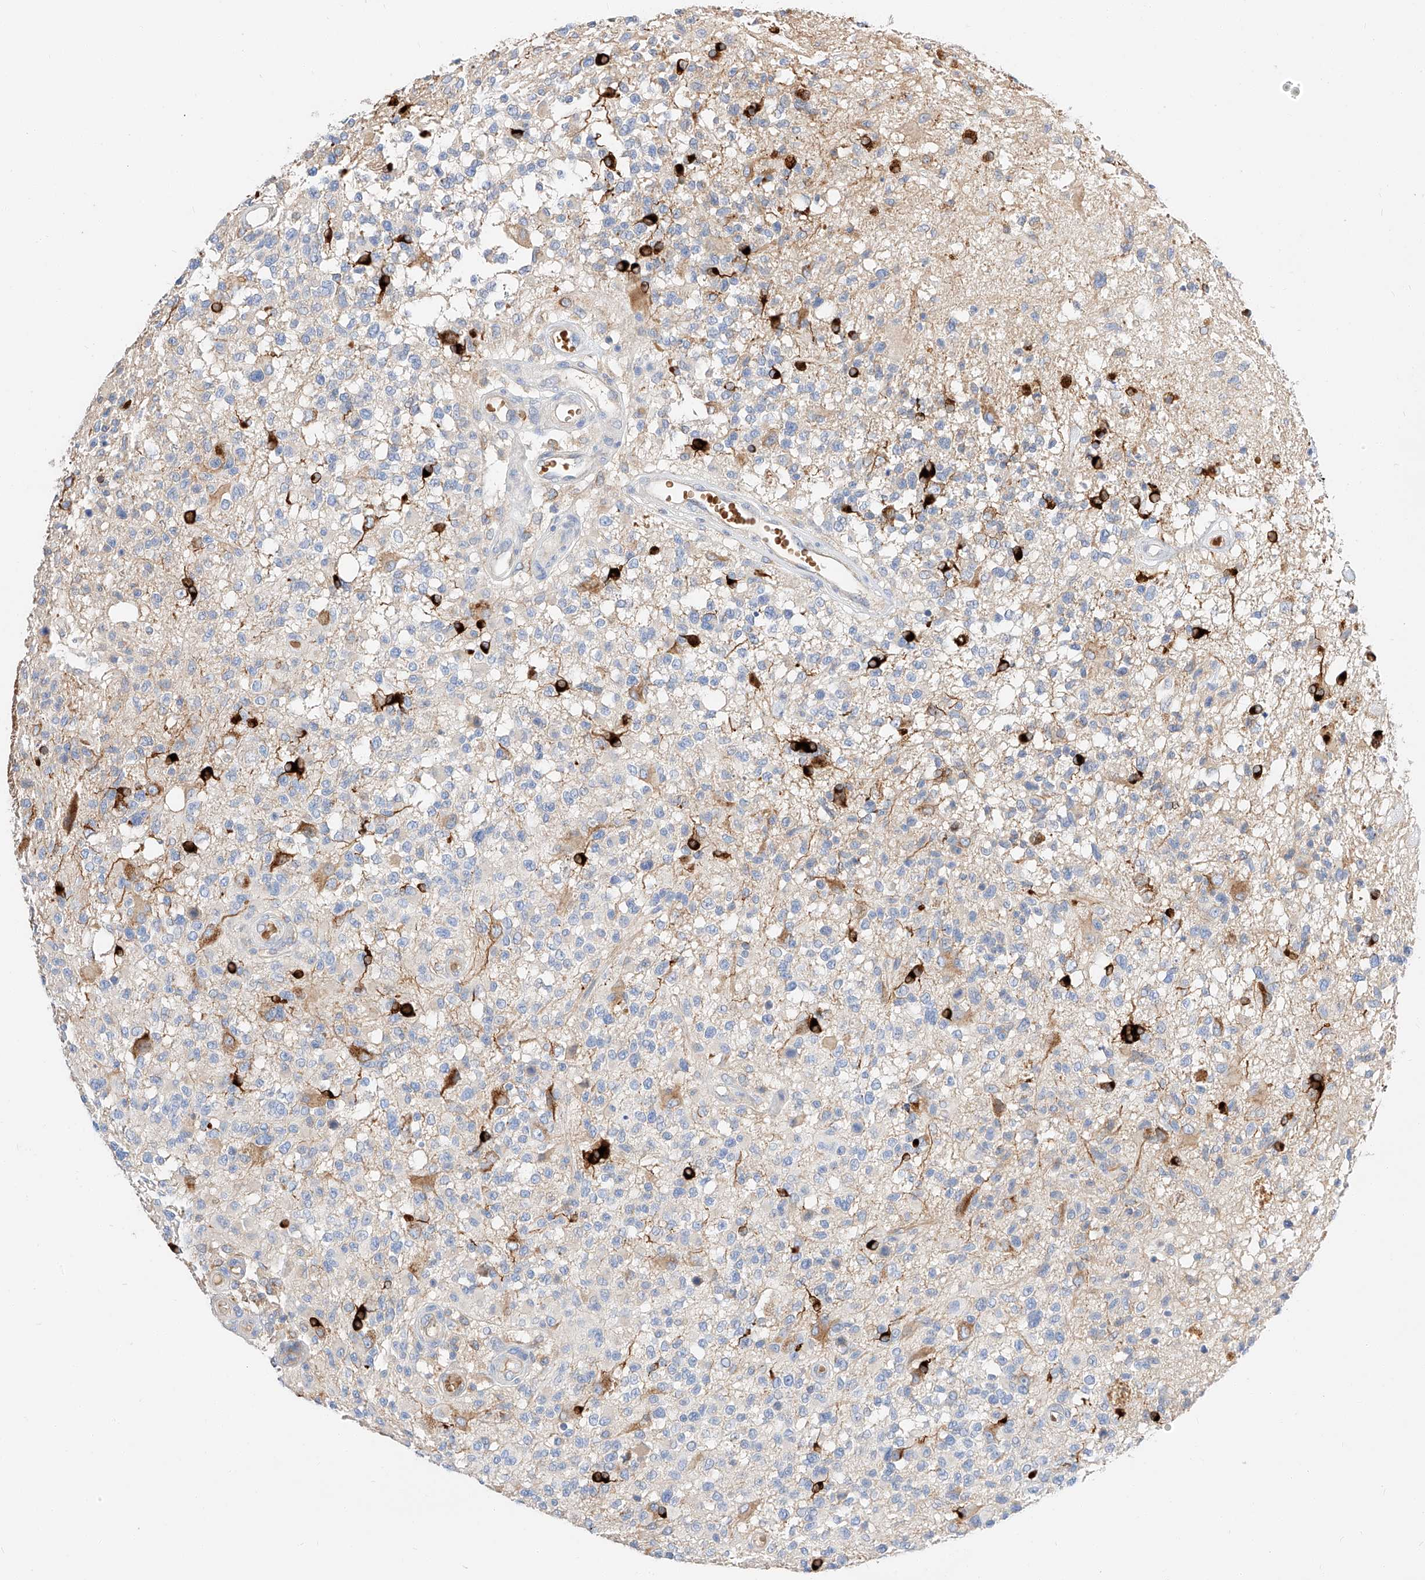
{"staining": {"intensity": "negative", "quantity": "none", "location": "none"}, "tissue": "glioma", "cell_type": "Tumor cells", "image_type": "cancer", "snomed": [{"axis": "morphology", "description": "Glioma, malignant, High grade"}, {"axis": "morphology", "description": "Glioblastoma, NOS"}, {"axis": "topography", "description": "Brain"}], "caption": "An immunohistochemistry photomicrograph of malignant glioma (high-grade) is shown. There is no staining in tumor cells of malignant glioma (high-grade).", "gene": "MAP7", "patient": {"sex": "male", "age": 60}}